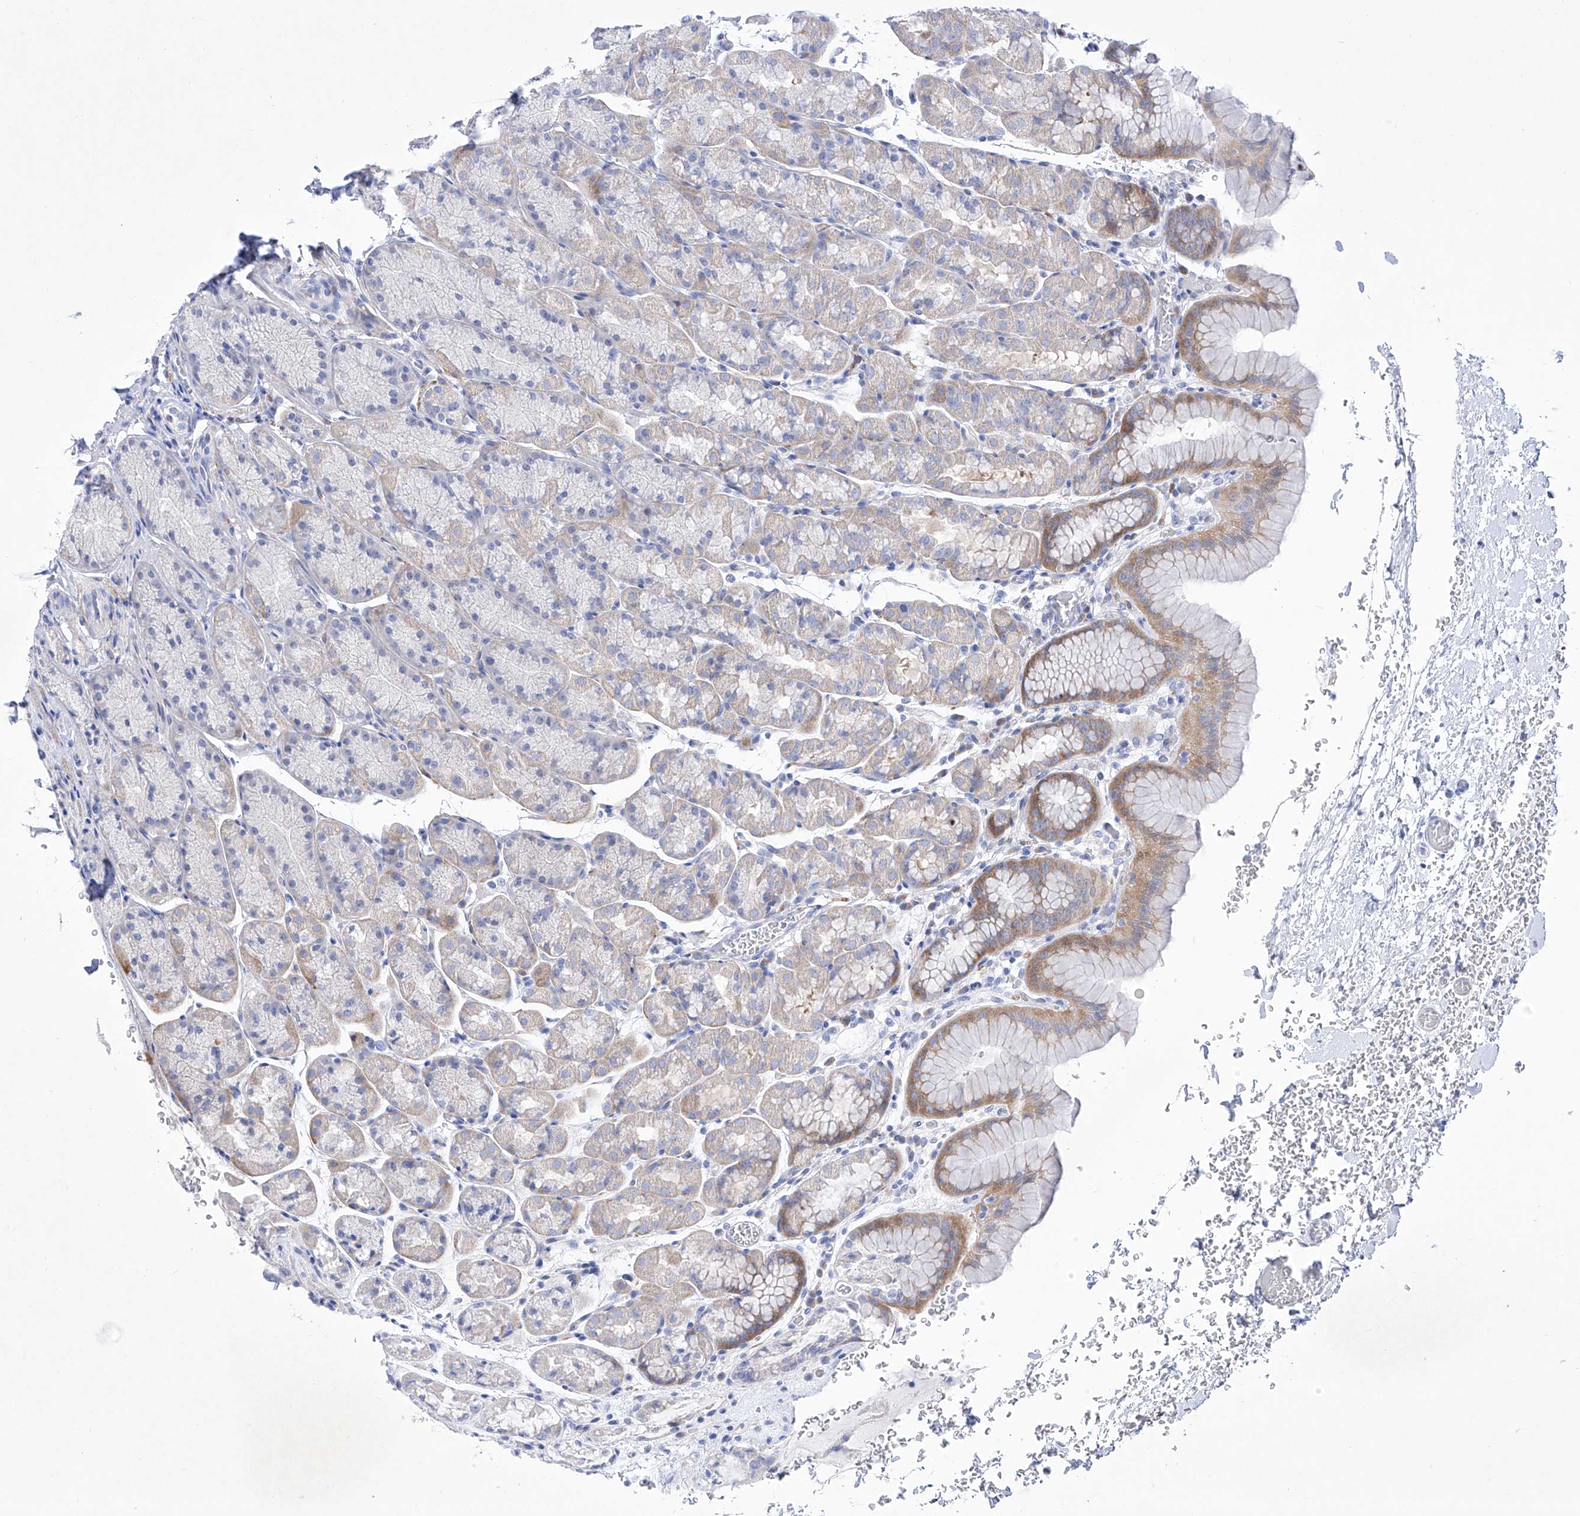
{"staining": {"intensity": "moderate", "quantity": "<25%", "location": "cytoplasmic/membranous"}, "tissue": "stomach", "cell_type": "Glandular cells", "image_type": "normal", "snomed": [{"axis": "morphology", "description": "Normal tissue, NOS"}, {"axis": "topography", "description": "Stomach"}], "caption": "IHC staining of normal stomach, which reveals low levels of moderate cytoplasmic/membranous positivity in about <25% of glandular cells indicating moderate cytoplasmic/membranous protein positivity. The staining was performed using DAB (brown) for protein detection and nuclei were counterstained in hematoxylin (blue).", "gene": "C1orf87", "patient": {"sex": "male", "age": 42}}